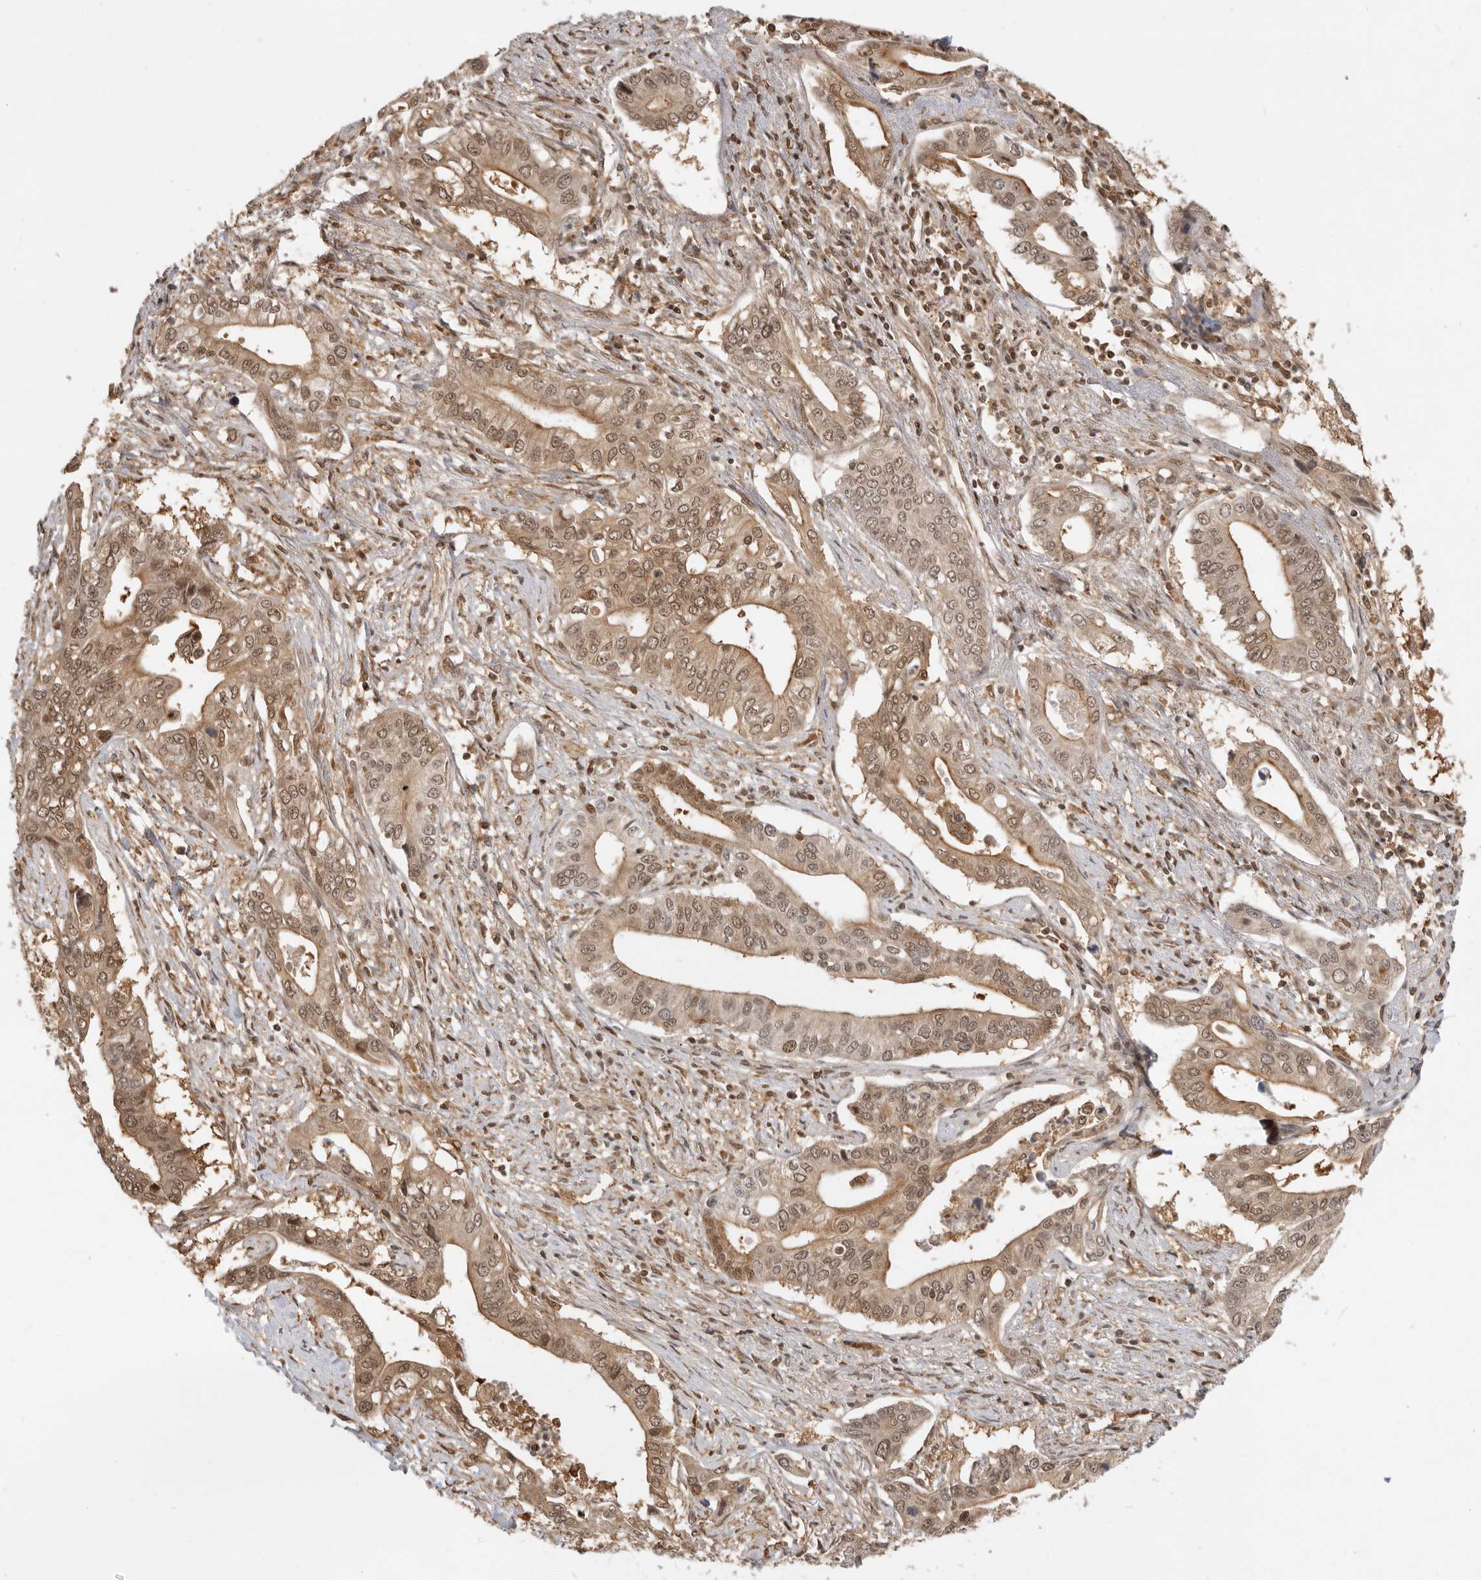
{"staining": {"intensity": "moderate", "quantity": ">75%", "location": "cytoplasmic/membranous,nuclear"}, "tissue": "pancreatic cancer", "cell_type": "Tumor cells", "image_type": "cancer", "snomed": [{"axis": "morphology", "description": "Normal tissue, NOS"}, {"axis": "morphology", "description": "Adenocarcinoma, NOS"}, {"axis": "topography", "description": "Pancreas"}, {"axis": "topography", "description": "Peripheral nerve tissue"}], "caption": "This micrograph exhibits IHC staining of pancreatic cancer (adenocarcinoma), with medium moderate cytoplasmic/membranous and nuclear staining in approximately >75% of tumor cells.", "gene": "ADPRS", "patient": {"sex": "male", "age": 59}}